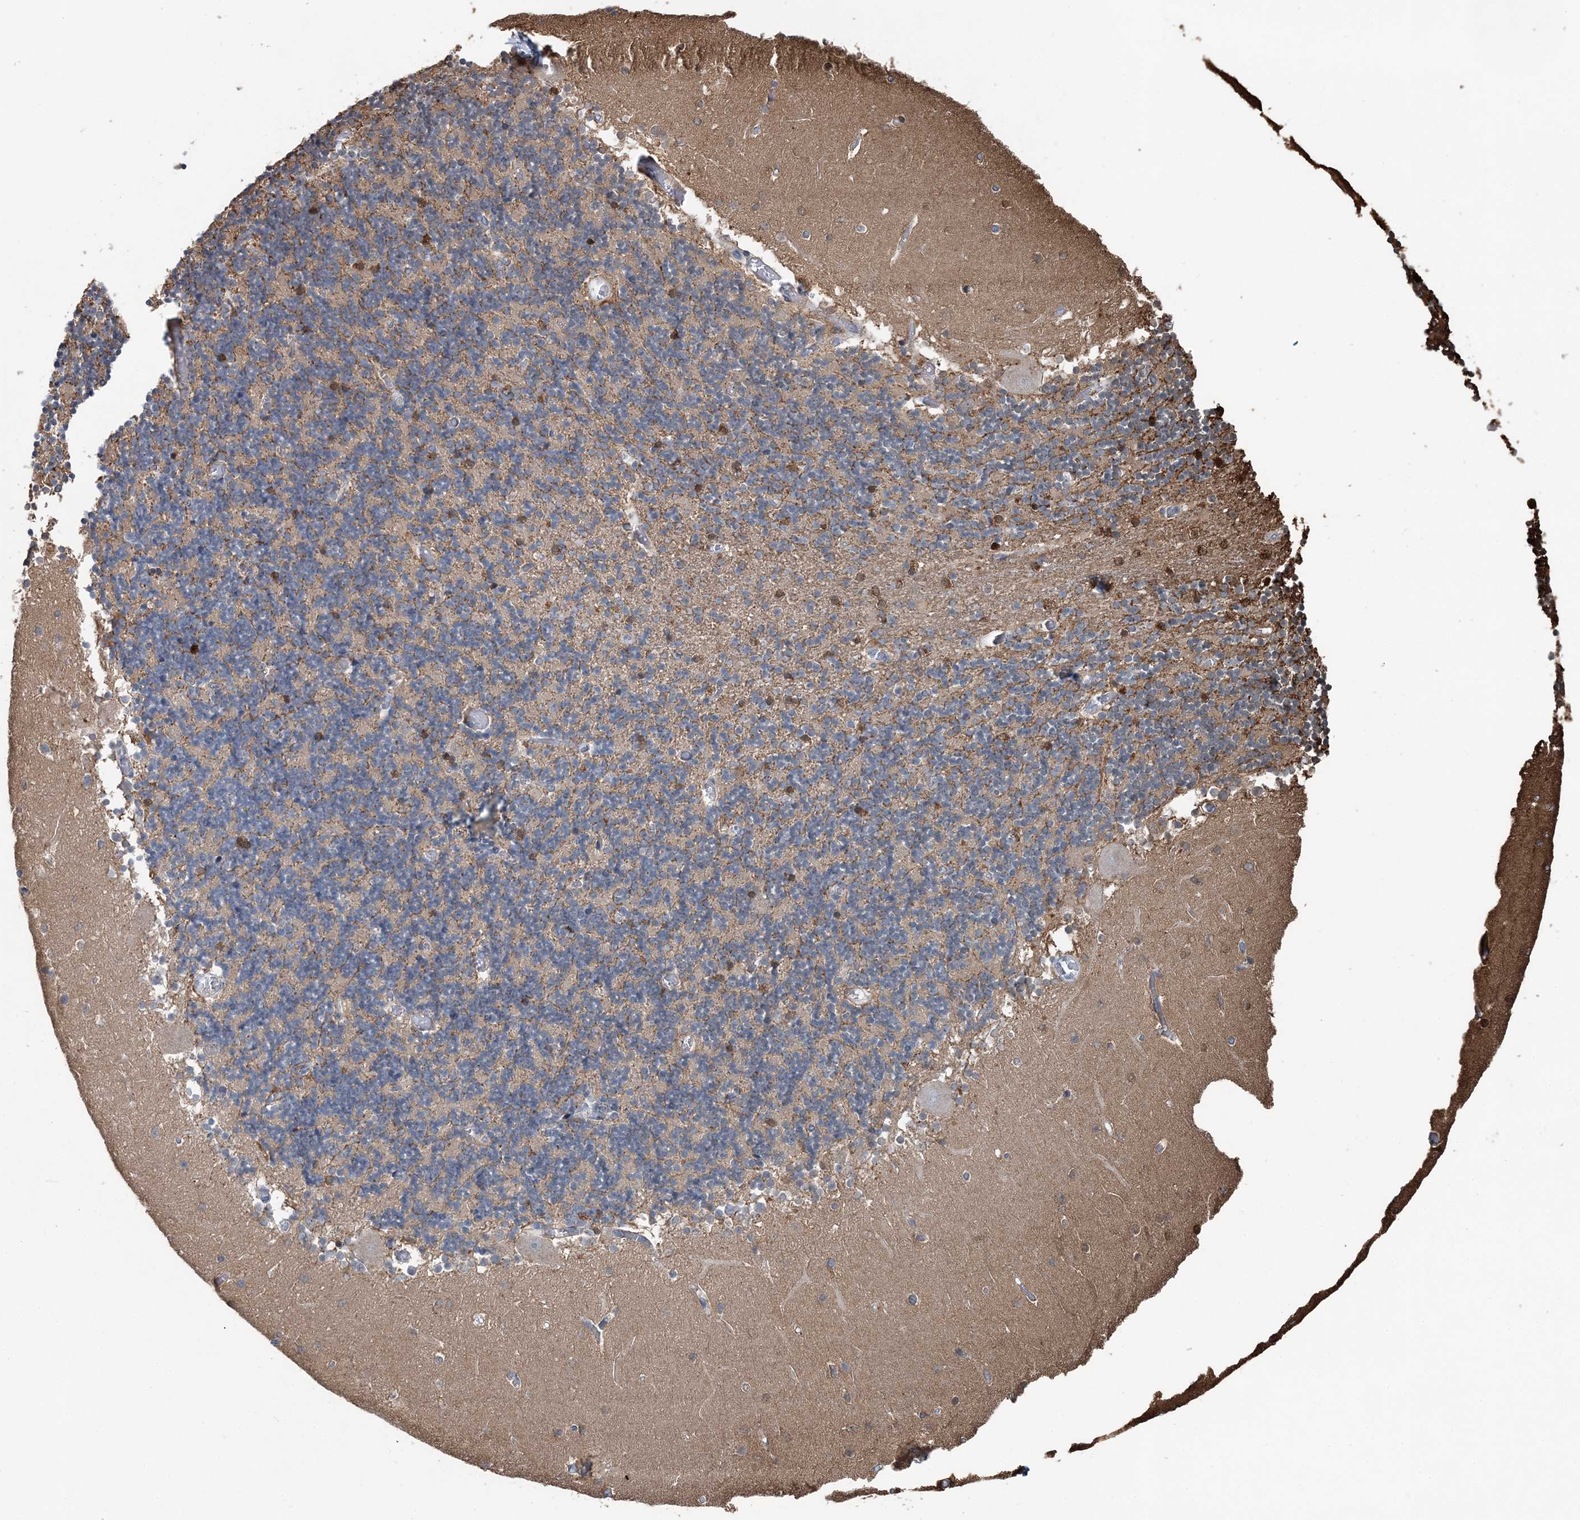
{"staining": {"intensity": "moderate", "quantity": "<25%", "location": "cytoplasmic/membranous,nuclear"}, "tissue": "cerebellum", "cell_type": "Cells in granular layer", "image_type": "normal", "snomed": [{"axis": "morphology", "description": "Normal tissue, NOS"}, {"axis": "topography", "description": "Cerebellum"}], "caption": "Protein staining of benign cerebellum demonstrates moderate cytoplasmic/membranous,nuclear expression in about <25% of cells in granular layer. (Stains: DAB in brown, nuclei in blue, Microscopy: brightfield microscopy at high magnification).", "gene": "SPOPL", "patient": {"sex": "female", "age": 28}}